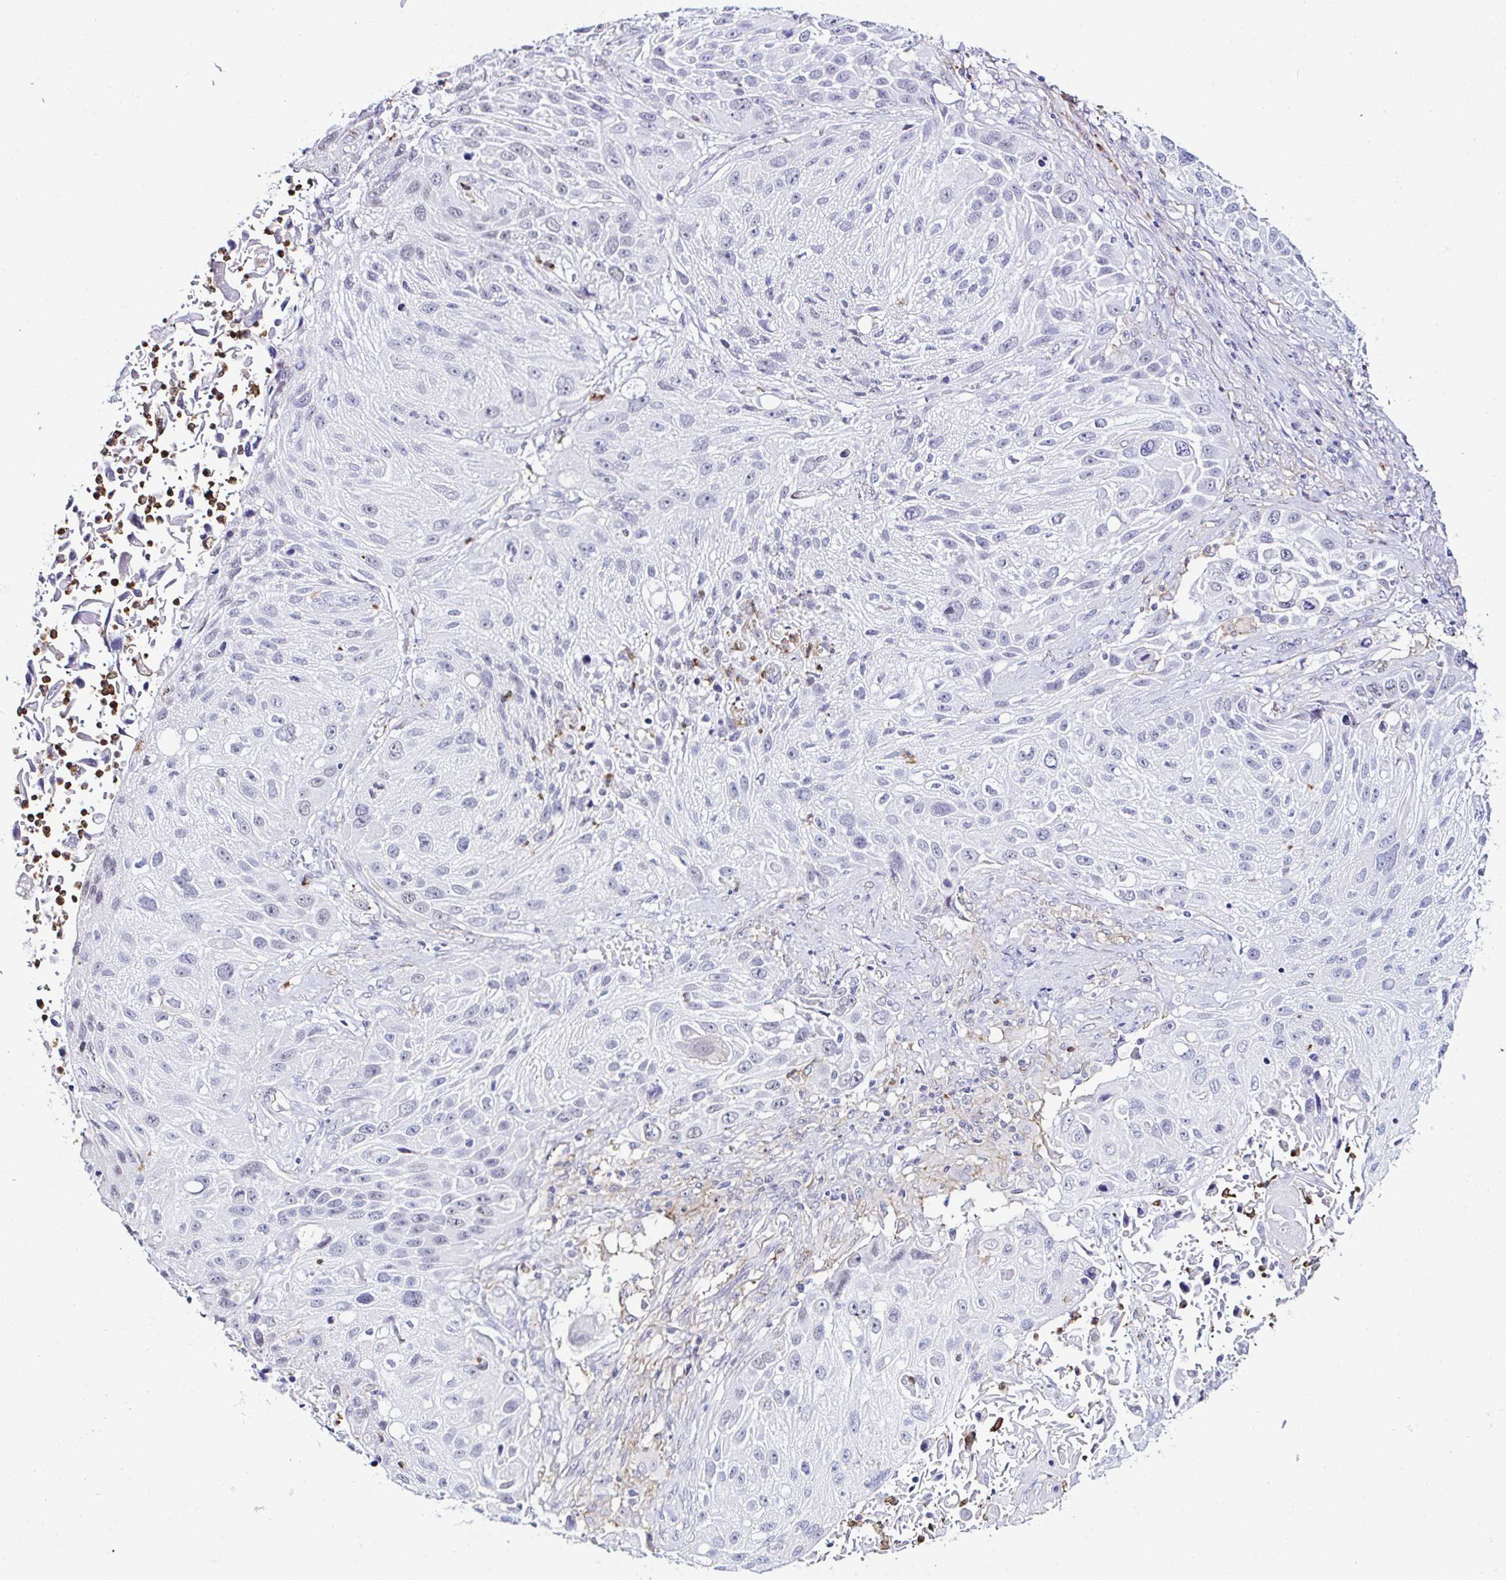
{"staining": {"intensity": "negative", "quantity": "none", "location": "none"}, "tissue": "lung cancer", "cell_type": "Tumor cells", "image_type": "cancer", "snomed": [{"axis": "morphology", "description": "Normal morphology"}, {"axis": "morphology", "description": "Squamous cell carcinoma, NOS"}, {"axis": "topography", "description": "Lymph node"}, {"axis": "topography", "description": "Lung"}], "caption": "A histopathology image of lung squamous cell carcinoma stained for a protein reveals no brown staining in tumor cells.", "gene": "CYBB", "patient": {"sex": "male", "age": 67}}